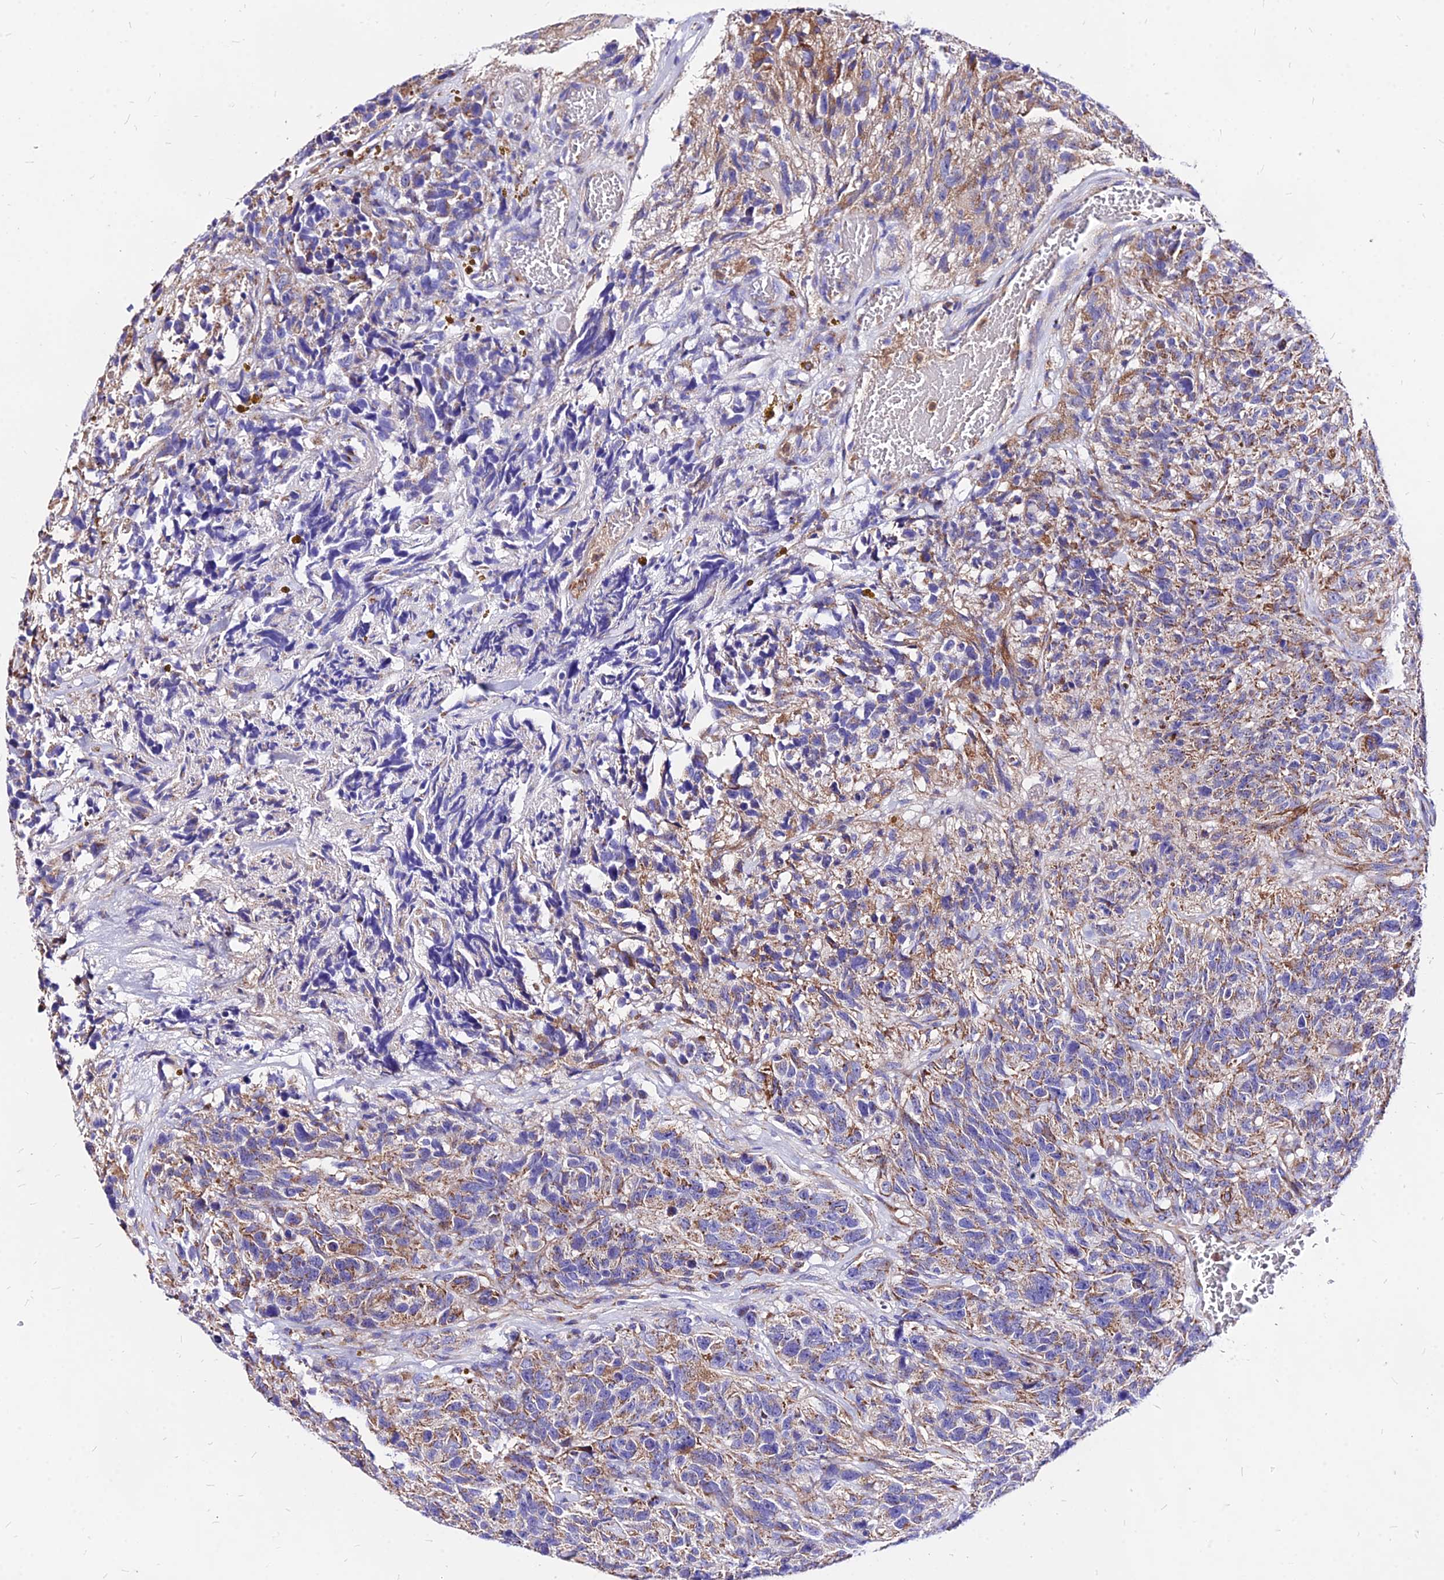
{"staining": {"intensity": "moderate", "quantity": "25%-75%", "location": "cytoplasmic/membranous"}, "tissue": "glioma", "cell_type": "Tumor cells", "image_type": "cancer", "snomed": [{"axis": "morphology", "description": "Glioma, malignant, High grade"}, {"axis": "topography", "description": "Brain"}], "caption": "Malignant glioma (high-grade) stained with a brown dye displays moderate cytoplasmic/membranous positive positivity in approximately 25%-75% of tumor cells.", "gene": "MRPL3", "patient": {"sex": "male", "age": 69}}